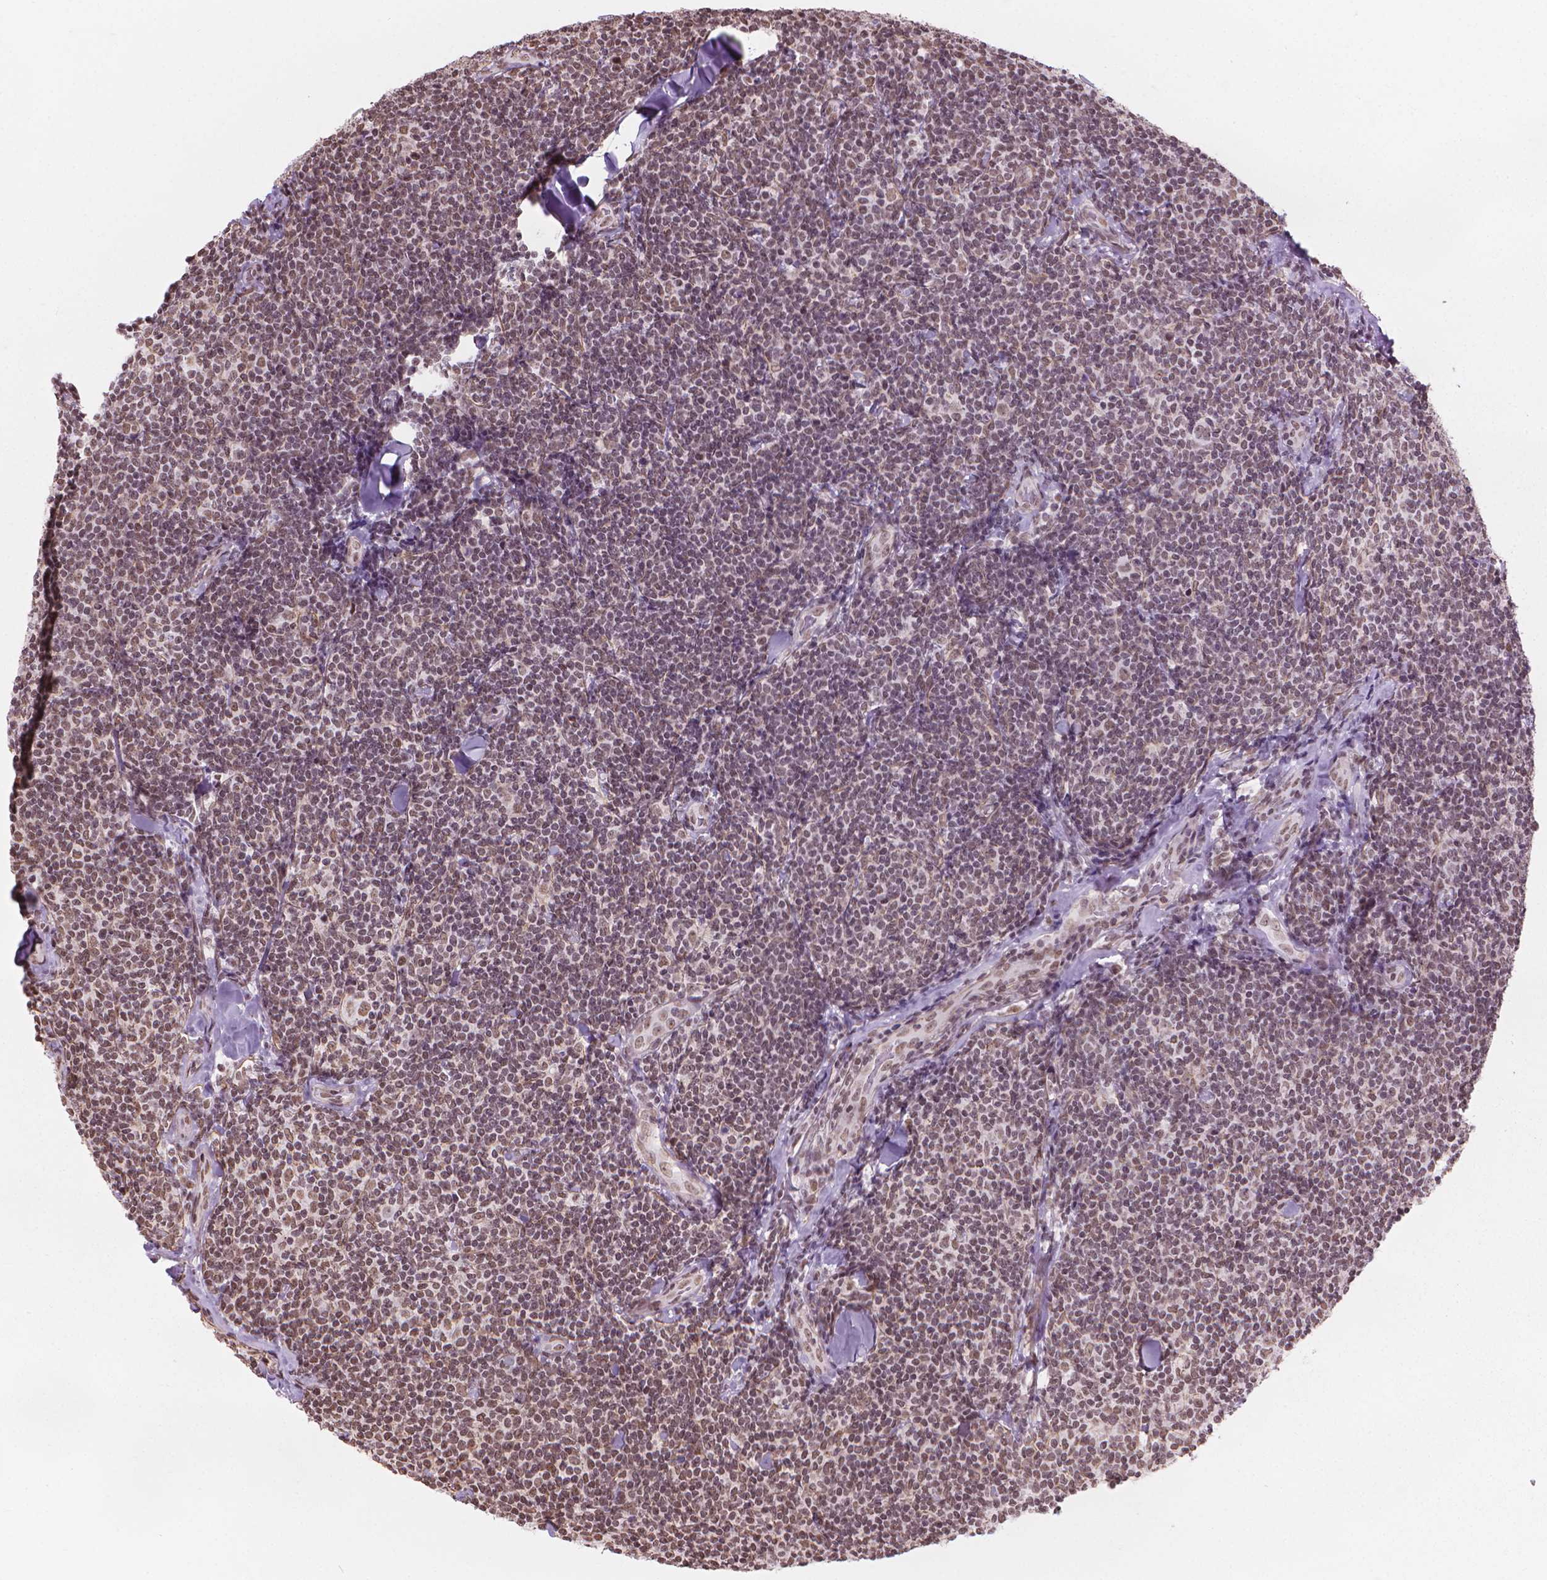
{"staining": {"intensity": "weak", "quantity": "<25%", "location": "nuclear"}, "tissue": "lymphoma", "cell_type": "Tumor cells", "image_type": "cancer", "snomed": [{"axis": "morphology", "description": "Malignant lymphoma, non-Hodgkin's type, Low grade"}, {"axis": "topography", "description": "Lymph node"}], "caption": "The micrograph demonstrates no significant staining in tumor cells of malignant lymphoma, non-Hodgkin's type (low-grade).", "gene": "HOXD4", "patient": {"sex": "female", "age": 56}}